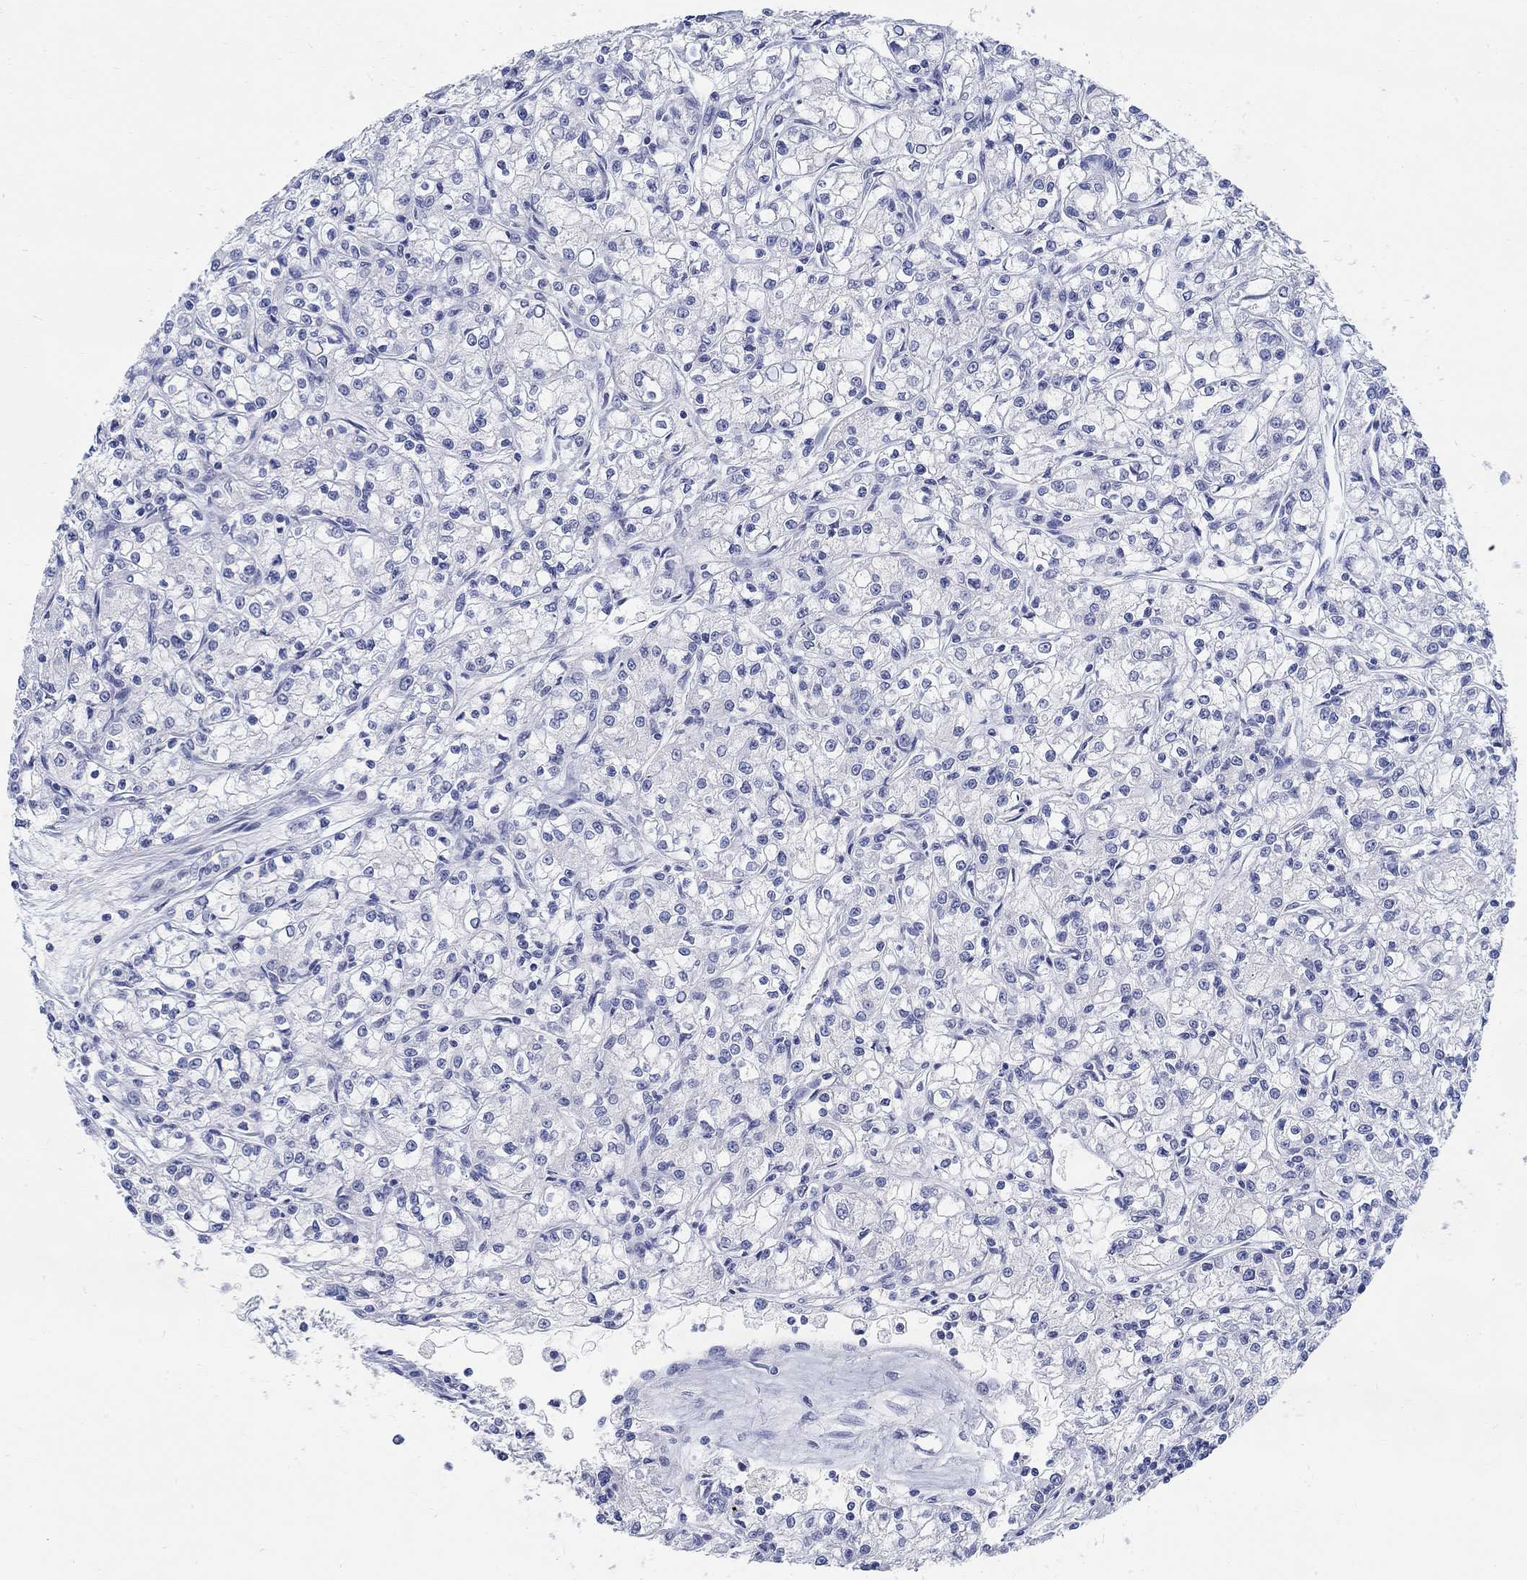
{"staining": {"intensity": "negative", "quantity": "none", "location": "none"}, "tissue": "renal cancer", "cell_type": "Tumor cells", "image_type": "cancer", "snomed": [{"axis": "morphology", "description": "Adenocarcinoma, NOS"}, {"axis": "topography", "description": "Kidney"}], "caption": "Renal cancer (adenocarcinoma) stained for a protein using immunohistochemistry reveals no expression tumor cells.", "gene": "ANKS1B", "patient": {"sex": "female", "age": 59}}